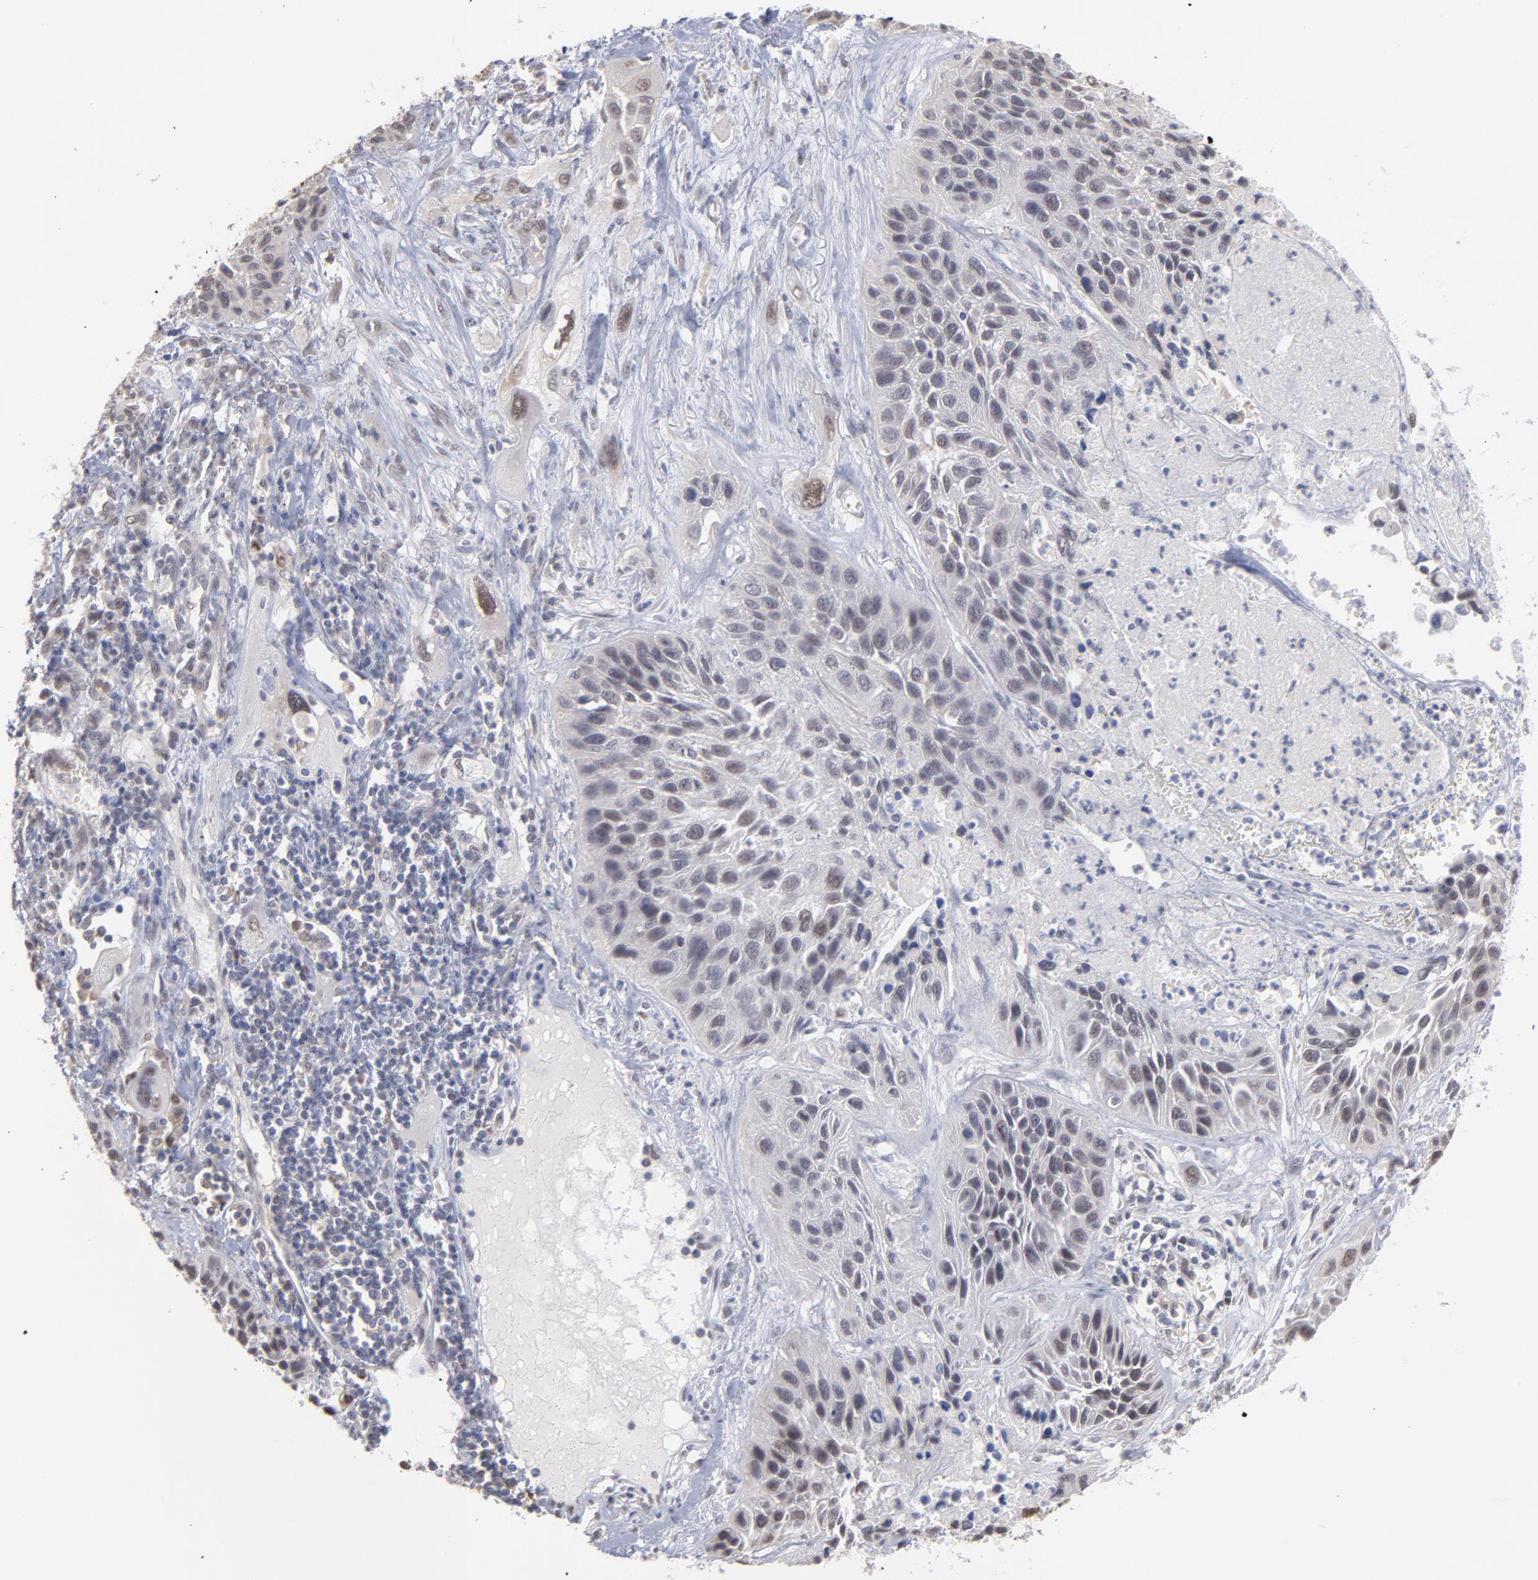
{"staining": {"intensity": "negative", "quantity": "none", "location": "none"}, "tissue": "lung cancer", "cell_type": "Tumor cells", "image_type": "cancer", "snomed": [{"axis": "morphology", "description": "Squamous cell carcinoma, NOS"}, {"axis": "topography", "description": "Lung"}], "caption": "Squamous cell carcinoma (lung) was stained to show a protein in brown. There is no significant positivity in tumor cells.", "gene": "OAS1", "patient": {"sex": "female", "age": 76}}